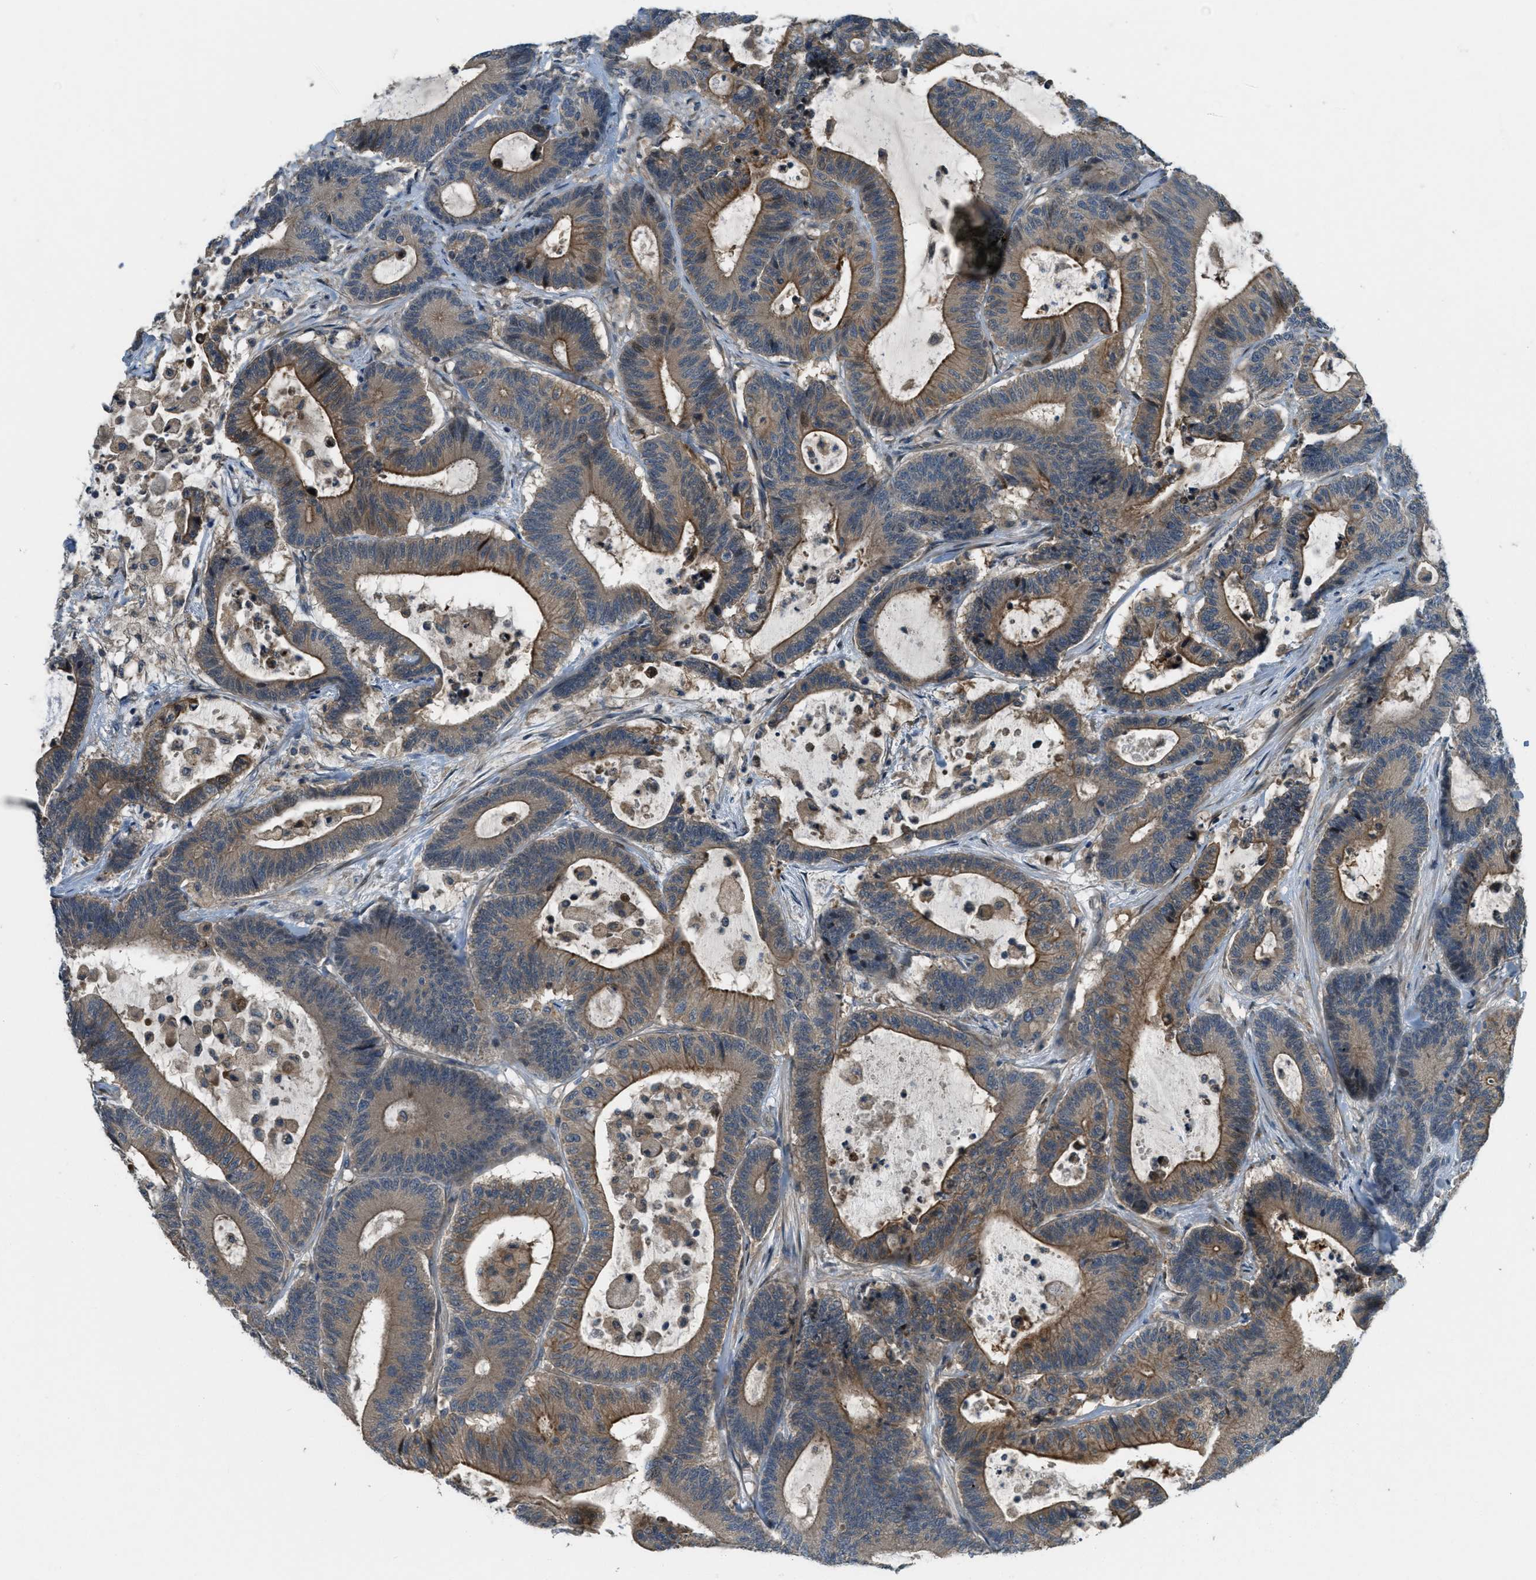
{"staining": {"intensity": "moderate", "quantity": ">75%", "location": "cytoplasmic/membranous"}, "tissue": "colorectal cancer", "cell_type": "Tumor cells", "image_type": "cancer", "snomed": [{"axis": "morphology", "description": "Adenocarcinoma, NOS"}, {"axis": "topography", "description": "Colon"}], "caption": "Immunohistochemistry (IHC) of colorectal cancer reveals medium levels of moderate cytoplasmic/membranous expression in approximately >75% of tumor cells.", "gene": "ADCY6", "patient": {"sex": "female", "age": 84}}